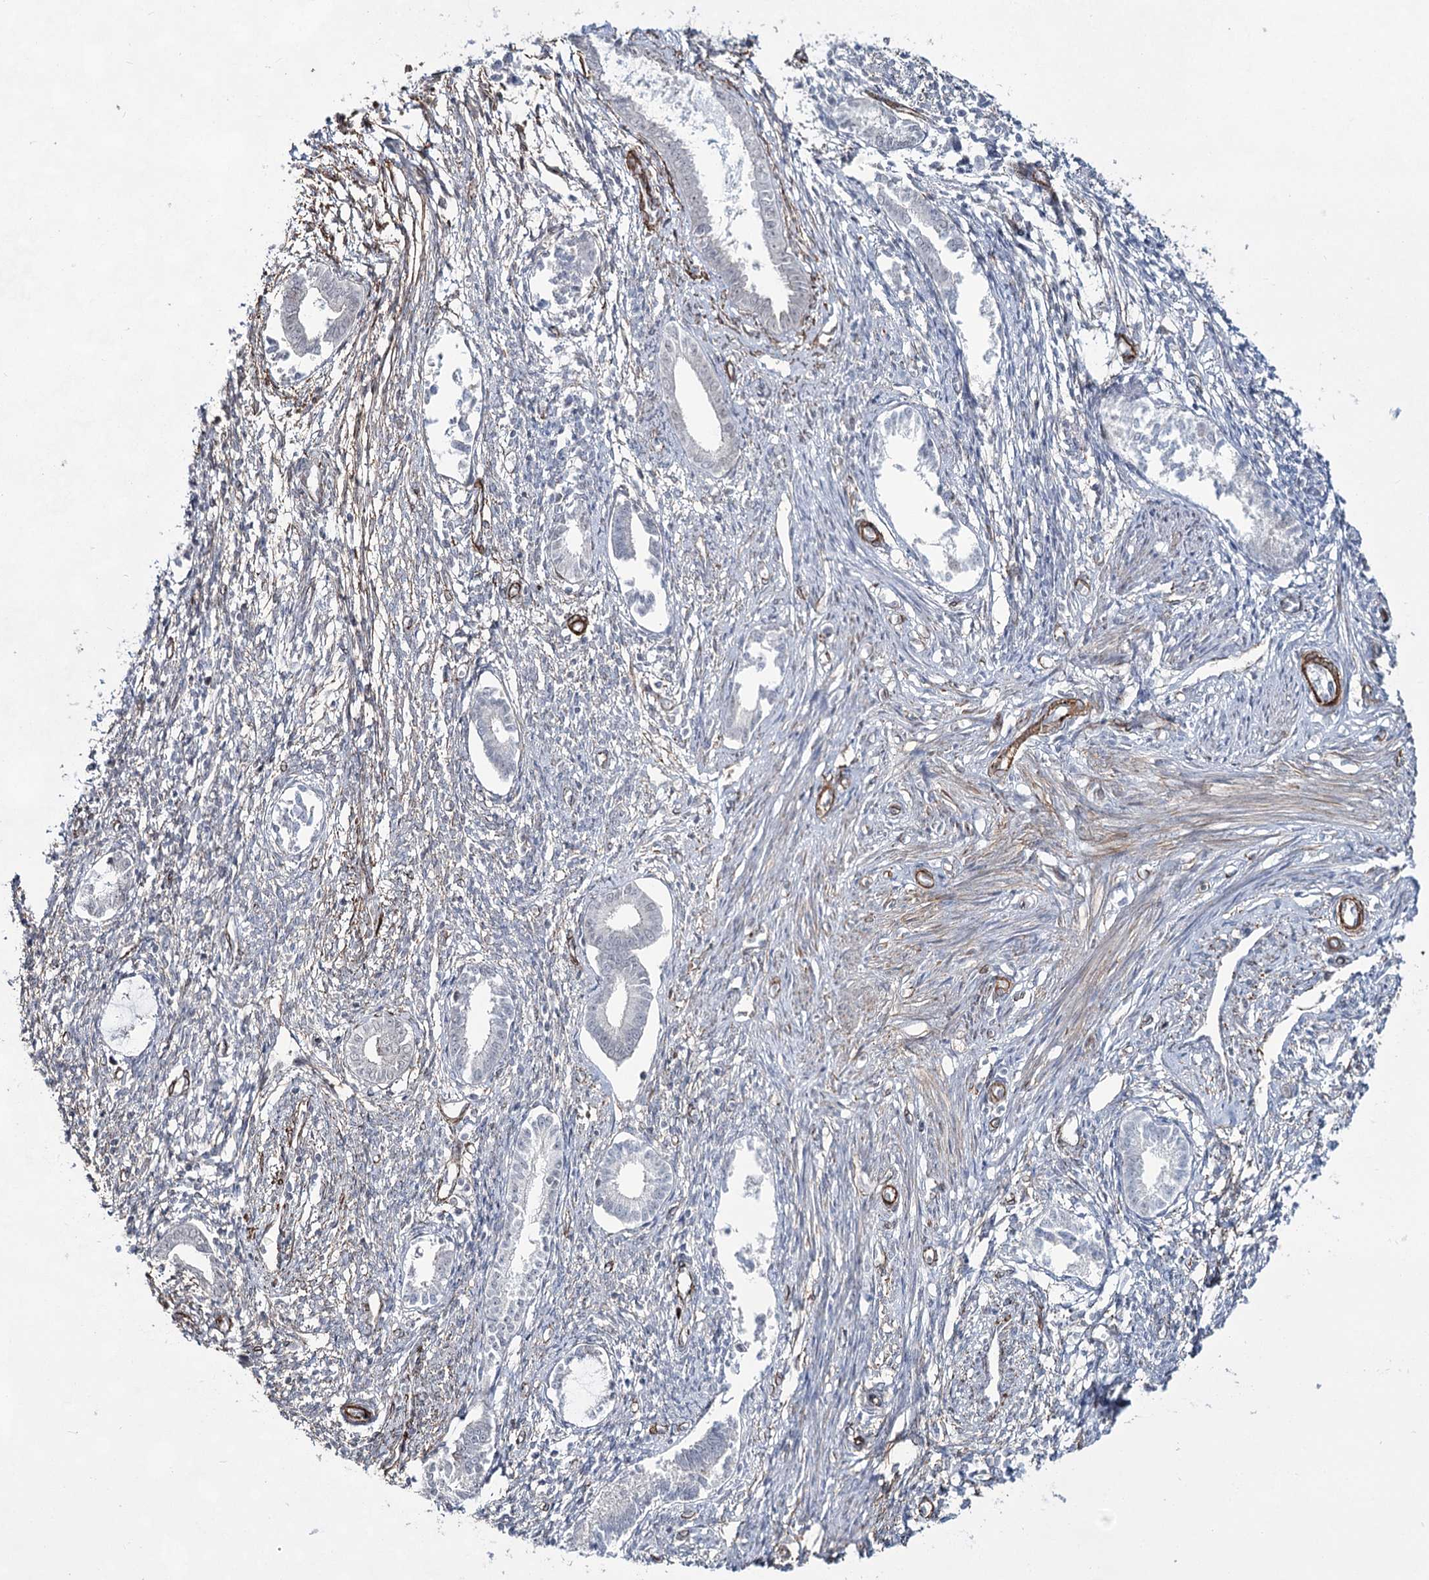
{"staining": {"intensity": "negative", "quantity": "none", "location": "none"}, "tissue": "endometrium", "cell_type": "Cells in endometrial stroma", "image_type": "normal", "snomed": [{"axis": "morphology", "description": "Normal tissue, NOS"}, {"axis": "topography", "description": "Endometrium"}], "caption": "This is a histopathology image of IHC staining of benign endometrium, which shows no expression in cells in endometrial stroma.", "gene": "CWF19L1", "patient": {"sex": "female", "age": 56}}